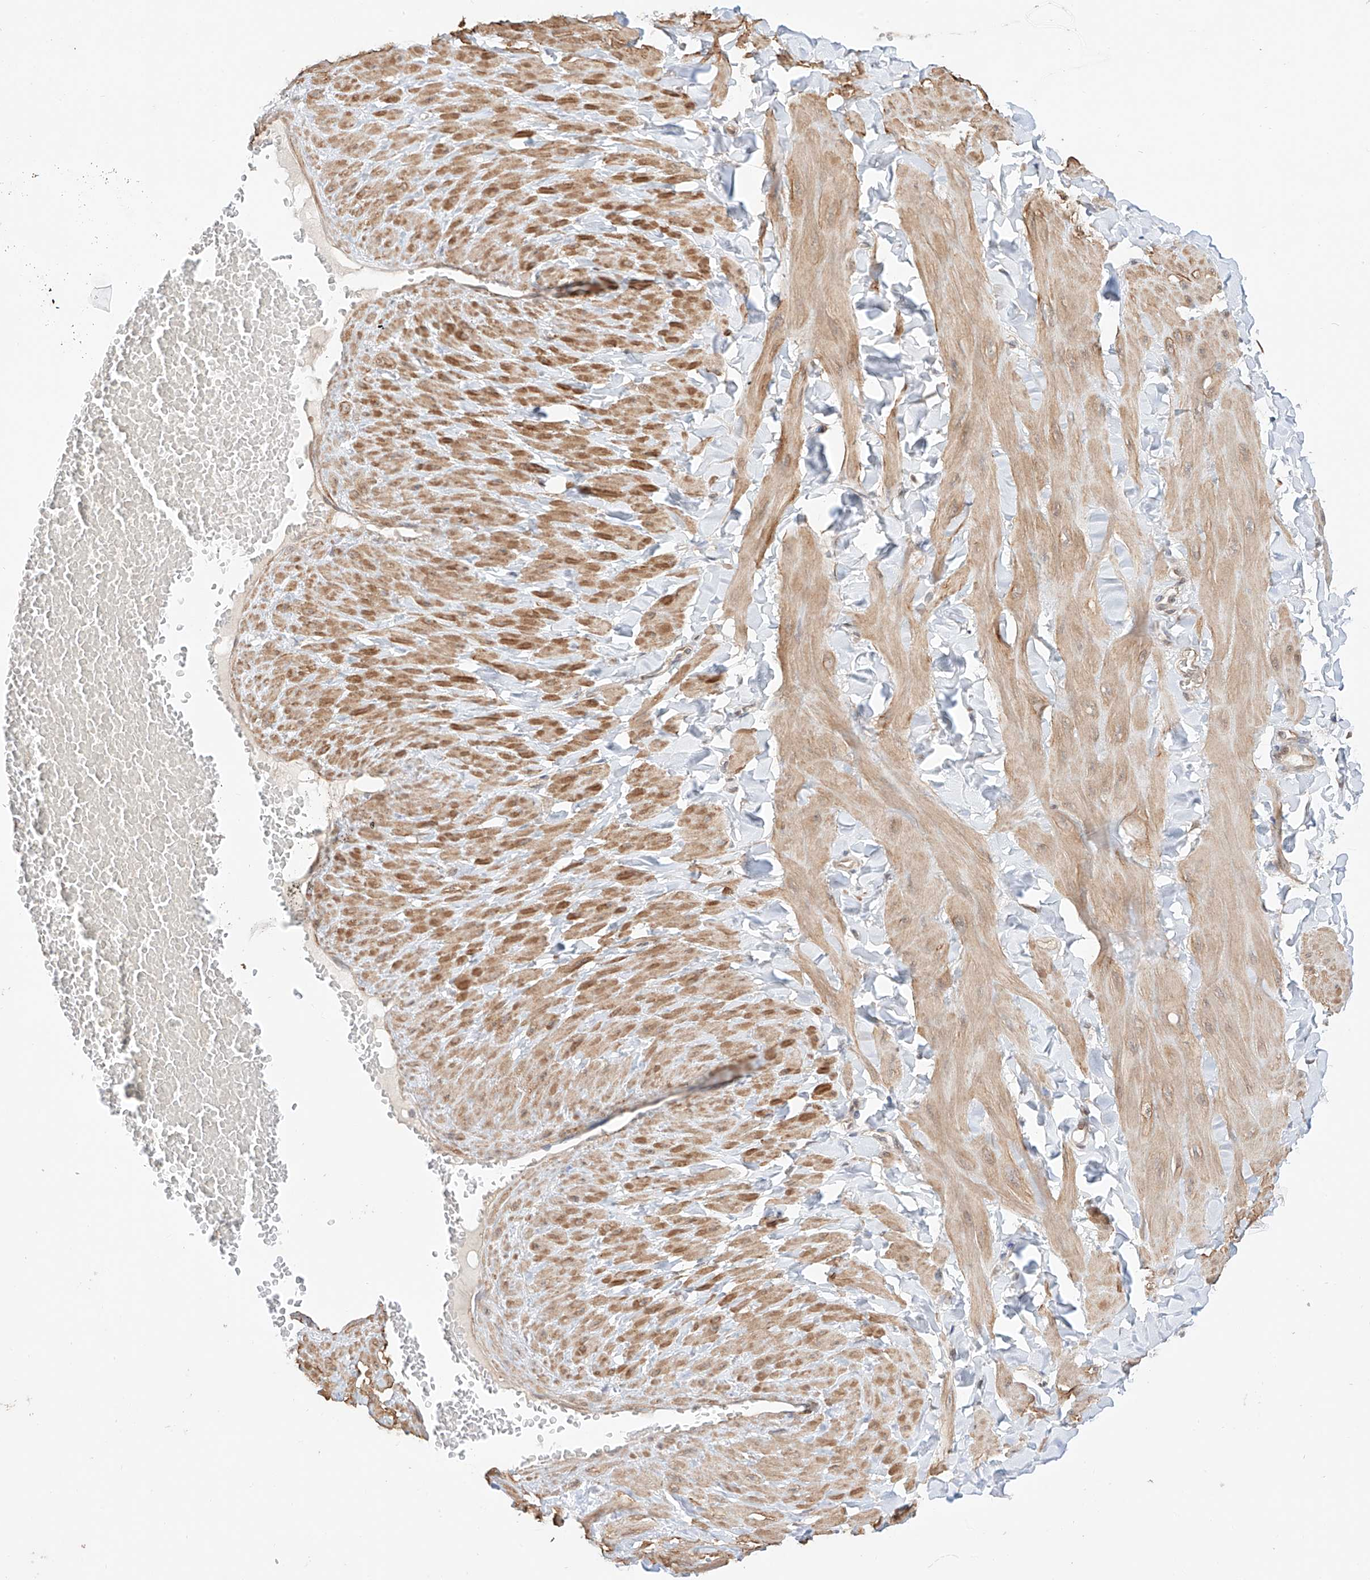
{"staining": {"intensity": "negative", "quantity": "none", "location": "none"}, "tissue": "adipose tissue", "cell_type": "Adipocytes", "image_type": "normal", "snomed": [{"axis": "morphology", "description": "Normal tissue, NOS"}, {"axis": "topography", "description": "Adipose tissue"}, {"axis": "topography", "description": "Vascular tissue"}, {"axis": "topography", "description": "Peripheral nerve tissue"}], "caption": "Immunohistochemistry (IHC) photomicrograph of unremarkable human adipose tissue stained for a protein (brown), which shows no staining in adipocytes. (Brightfield microscopy of DAB immunohistochemistry at high magnification).", "gene": "TSR2", "patient": {"sex": "male", "age": 25}}